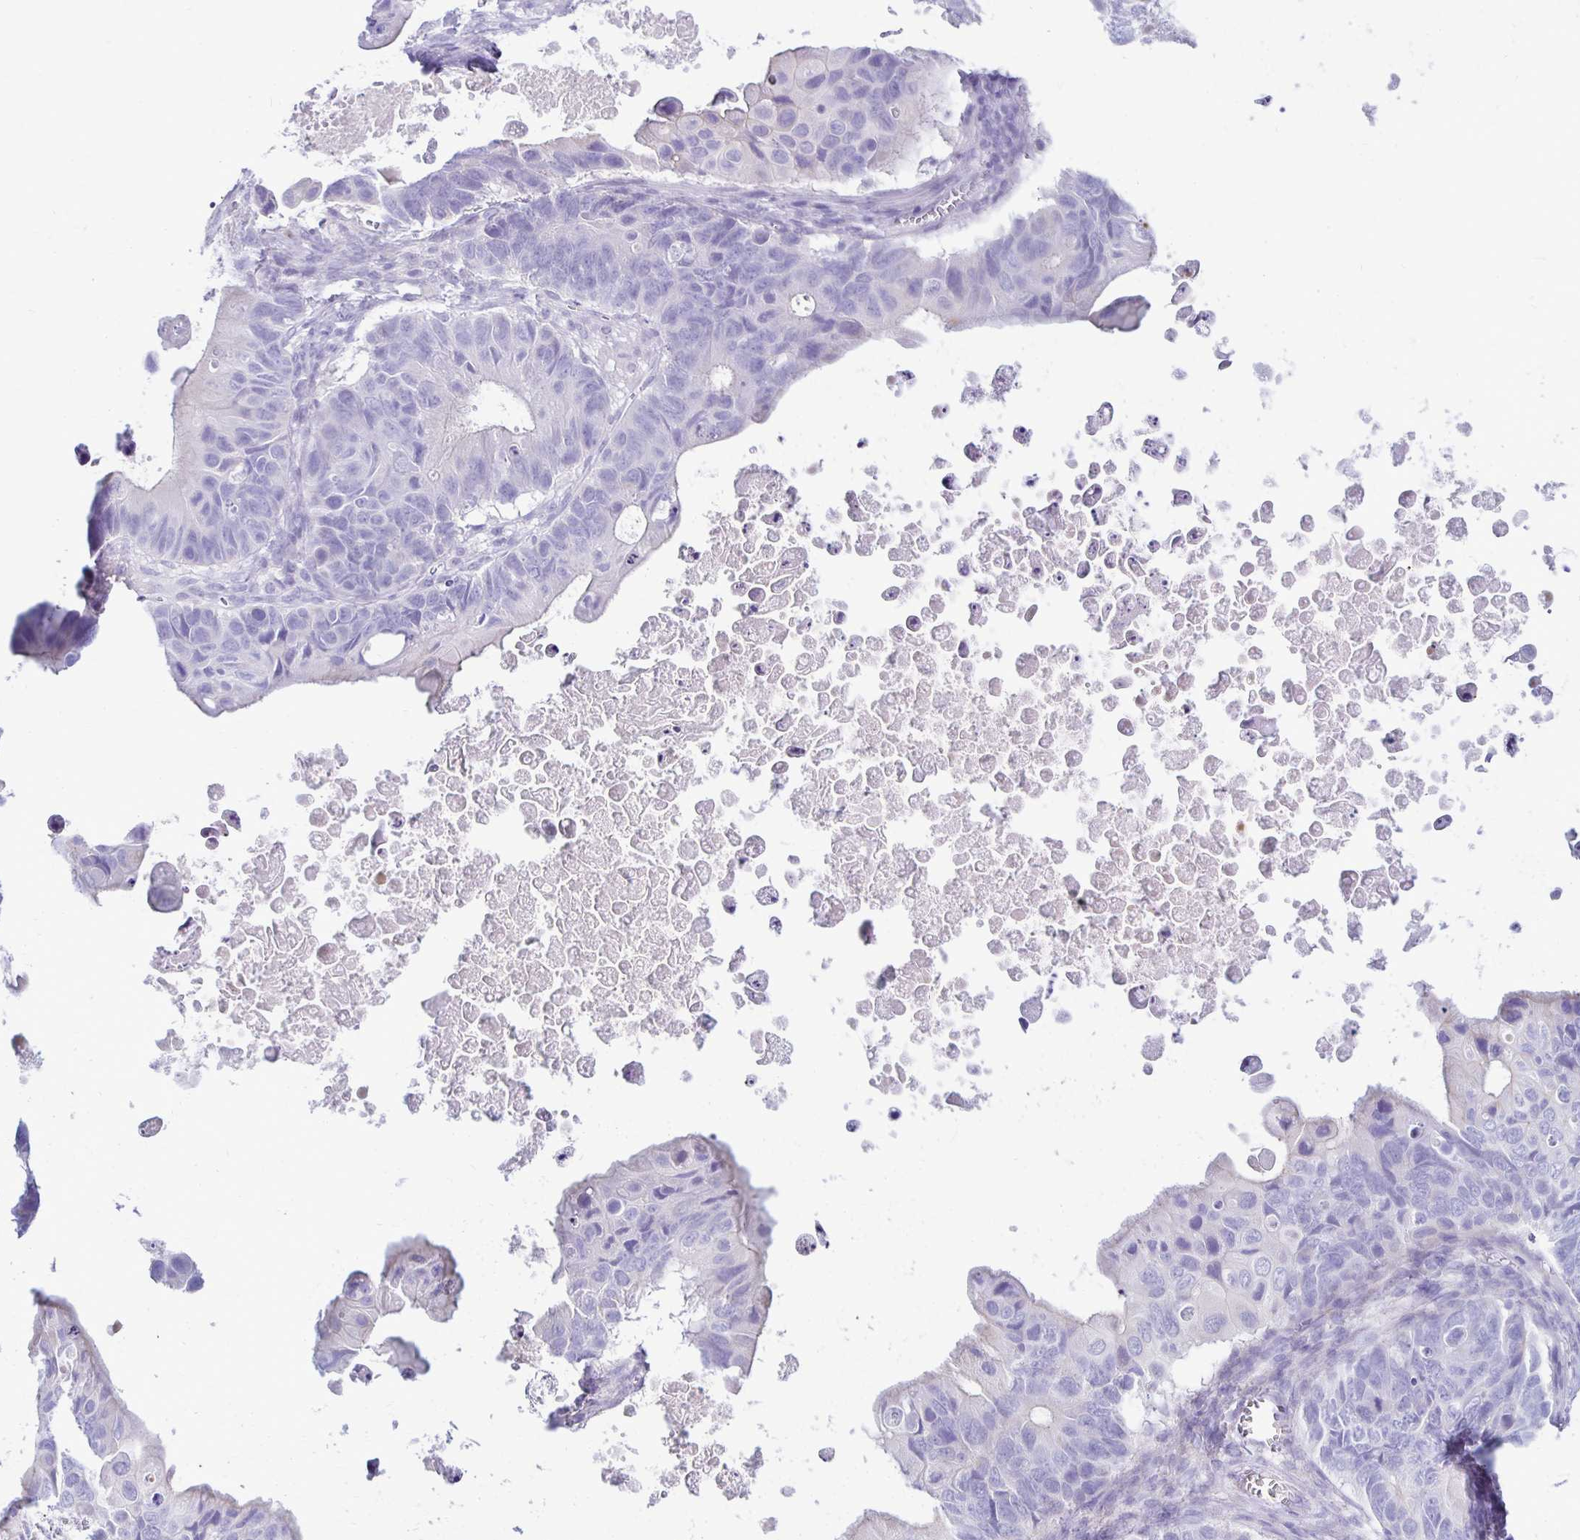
{"staining": {"intensity": "negative", "quantity": "none", "location": "none"}, "tissue": "ovarian cancer", "cell_type": "Tumor cells", "image_type": "cancer", "snomed": [{"axis": "morphology", "description": "Cystadenocarcinoma, mucinous, NOS"}, {"axis": "topography", "description": "Ovary"}], "caption": "Immunohistochemical staining of human mucinous cystadenocarcinoma (ovarian) displays no significant staining in tumor cells.", "gene": "FNTB", "patient": {"sex": "female", "age": 64}}